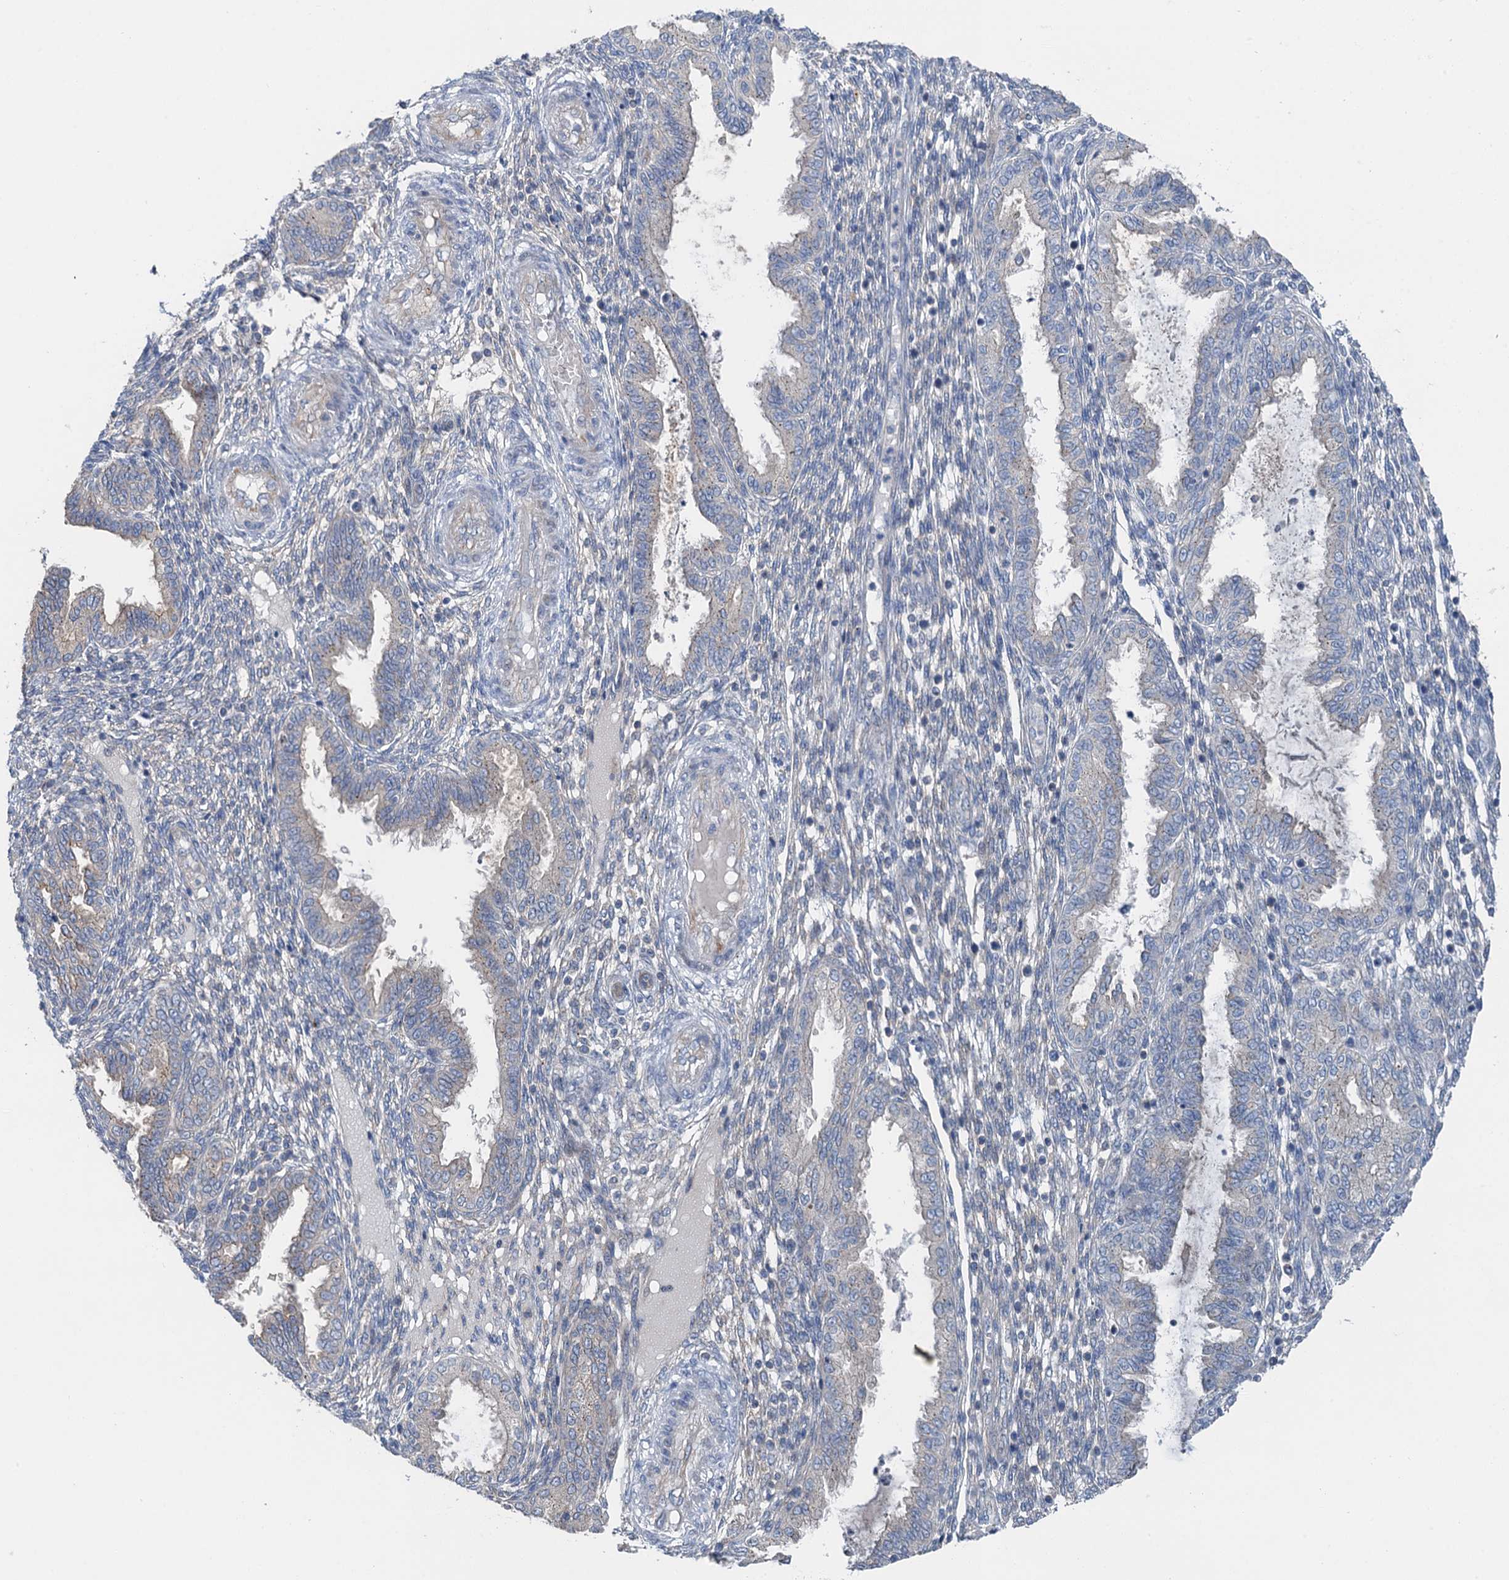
{"staining": {"intensity": "negative", "quantity": "none", "location": "none"}, "tissue": "endometrium", "cell_type": "Cells in endometrial stroma", "image_type": "normal", "snomed": [{"axis": "morphology", "description": "Normal tissue, NOS"}, {"axis": "topography", "description": "Endometrium"}], "caption": "Cells in endometrial stroma are negative for brown protein staining in benign endometrium. (Stains: DAB IHC with hematoxylin counter stain, Microscopy: brightfield microscopy at high magnification).", "gene": "ANKRD26", "patient": {"sex": "female", "age": 33}}